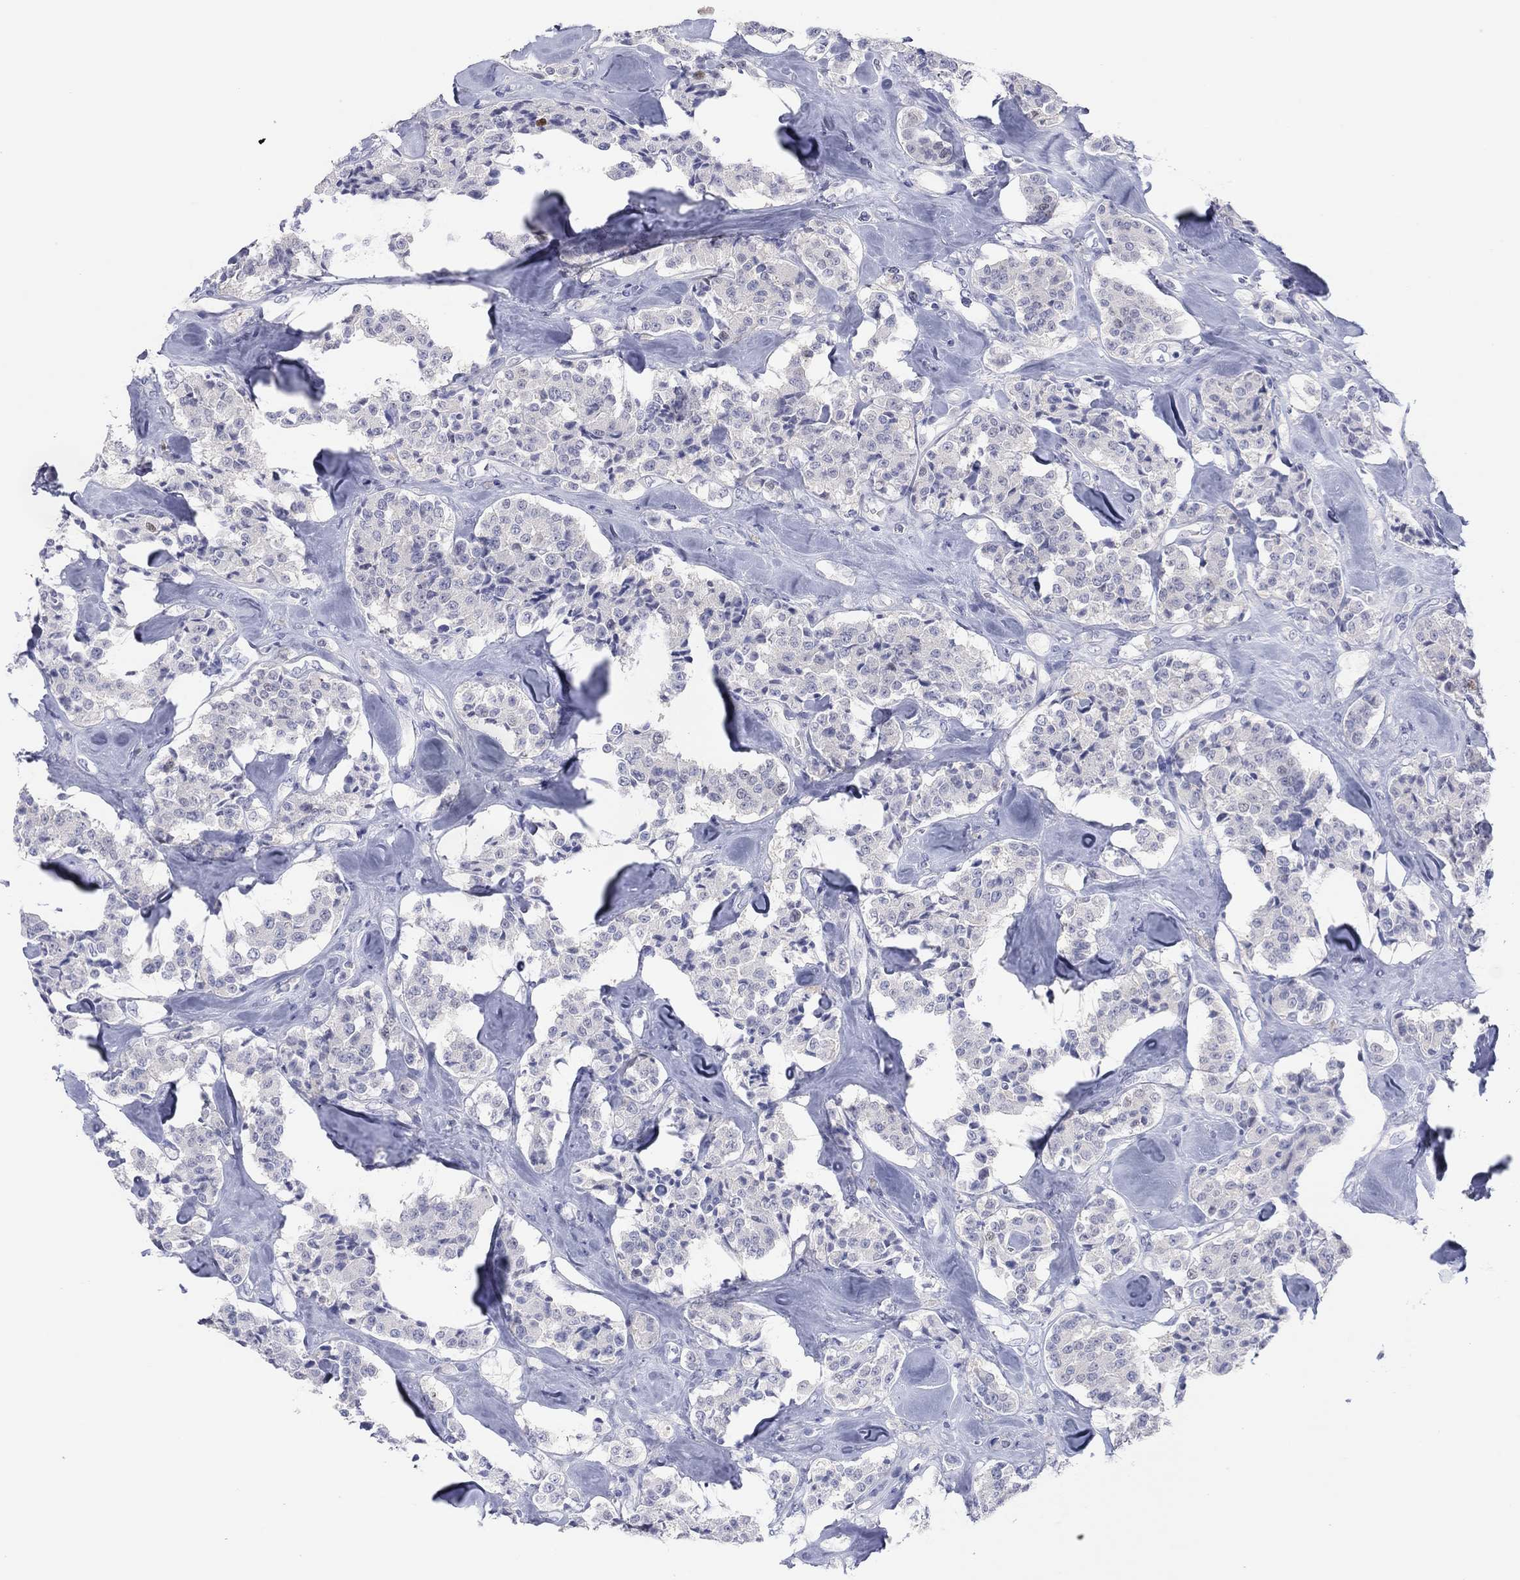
{"staining": {"intensity": "negative", "quantity": "none", "location": "none"}, "tissue": "carcinoid", "cell_type": "Tumor cells", "image_type": "cancer", "snomed": [{"axis": "morphology", "description": "Carcinoid, malignant, NOS"}, {"axis": "topography", "description": "Pancreas"}], "caption": "DAB (3,3'-diaminobenzidine) immunohistochemical staining of human malignant carcinoid displays no significant expression in tumor cells.", "gene": "CPNE6", "patient": {"sex": "male", "age": 41}}